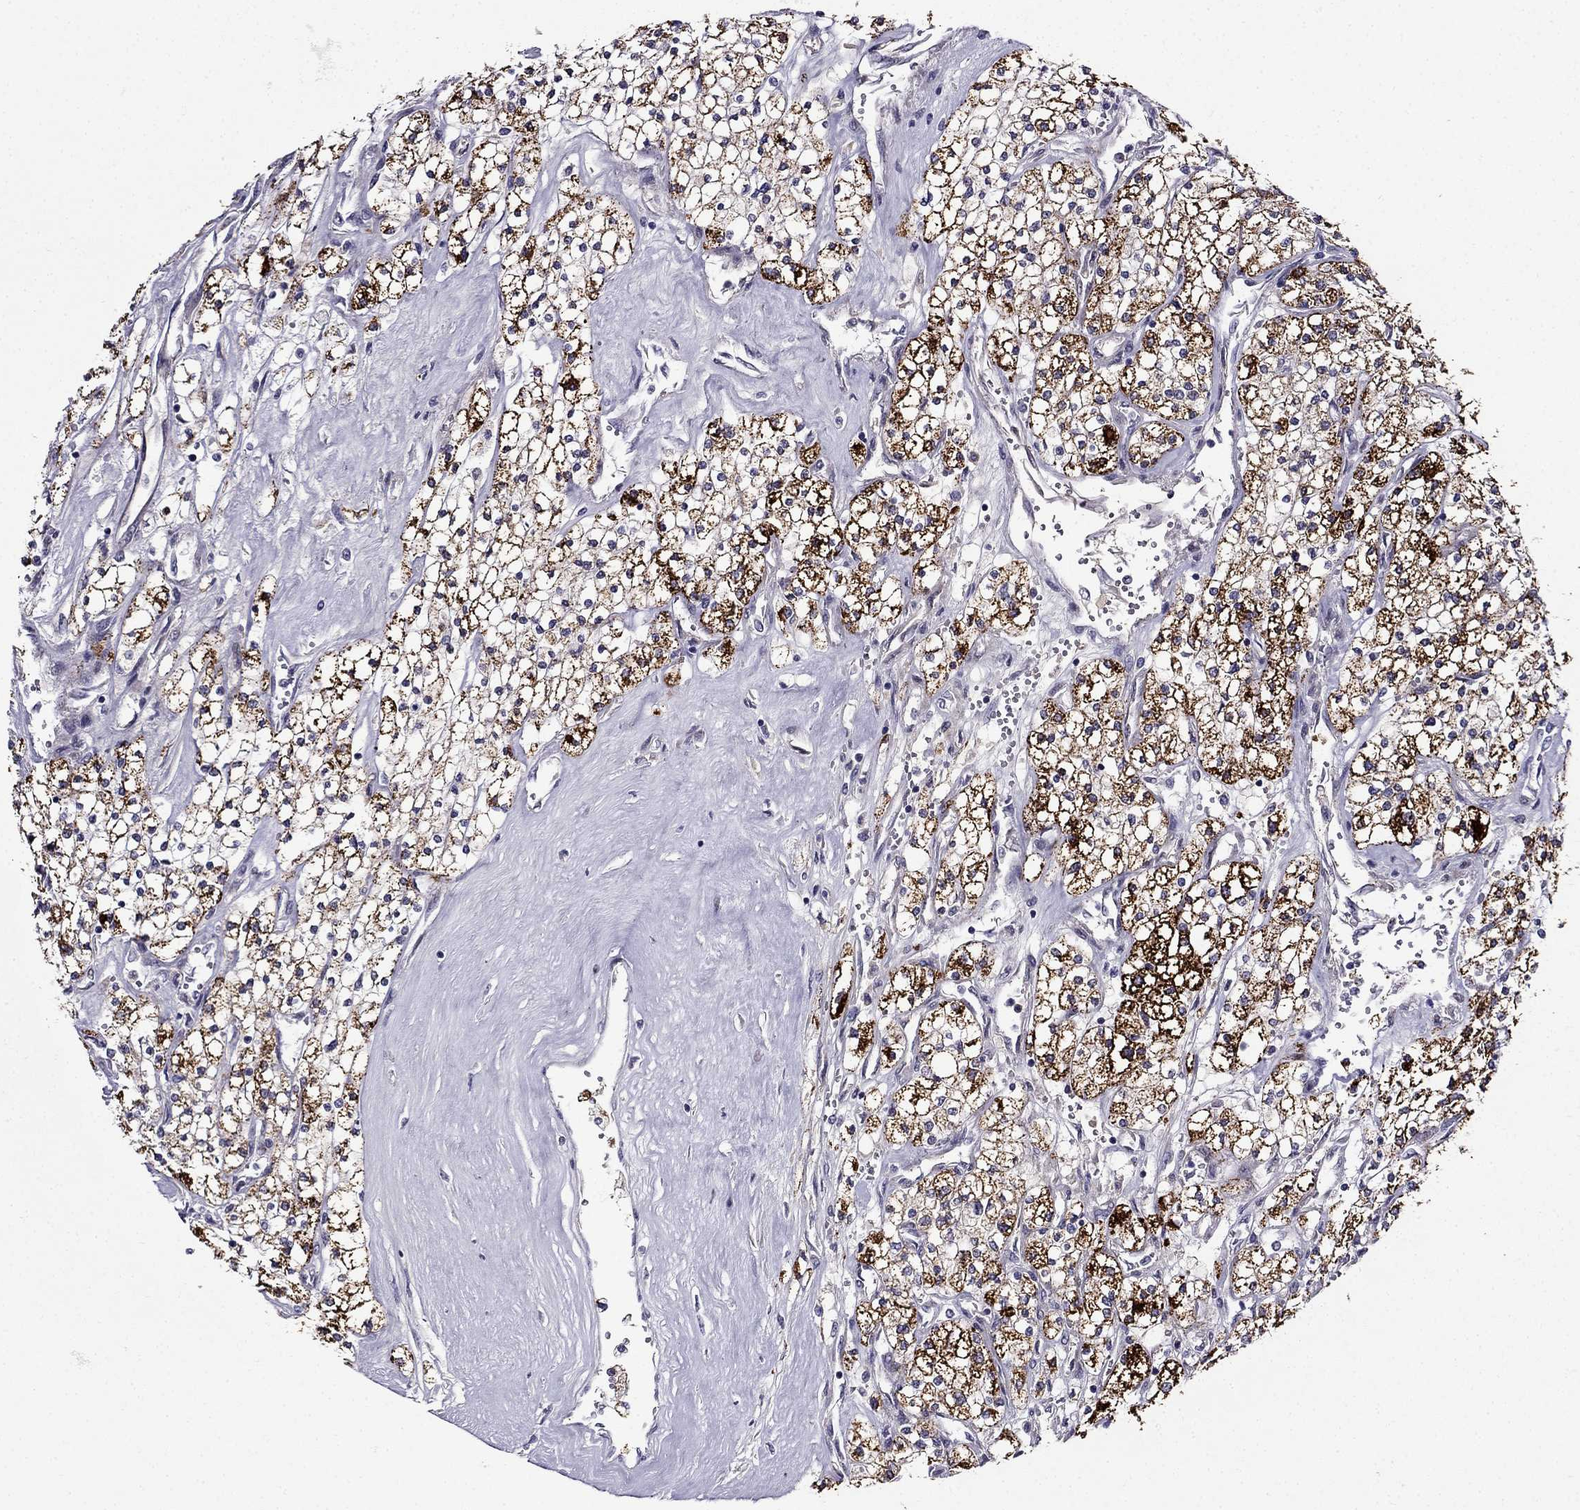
{"staining": {"intensity": "strong", "quantity": ">75%", "location": "cytoplasmic/membranous"}, "tissue": "renal cancer", "cell_type": "Tumor cells", "image_type": "cancer", "snomed": [{"axis": "morphology", "description": "Adenocarcinoma, NOS"}, {"axis": "topography", "description": "Kidney"}], "caption": "Brown immunohistochemical staining in adenocarcinoma (renal) reveals strong cytoplasmic/membranous positivity in about >75% of tumor cells. The protein is shown in brown color, while the nuclei are stained blue.", "gene": "PI16", "patient": {"sex": "male", "age": 80}}